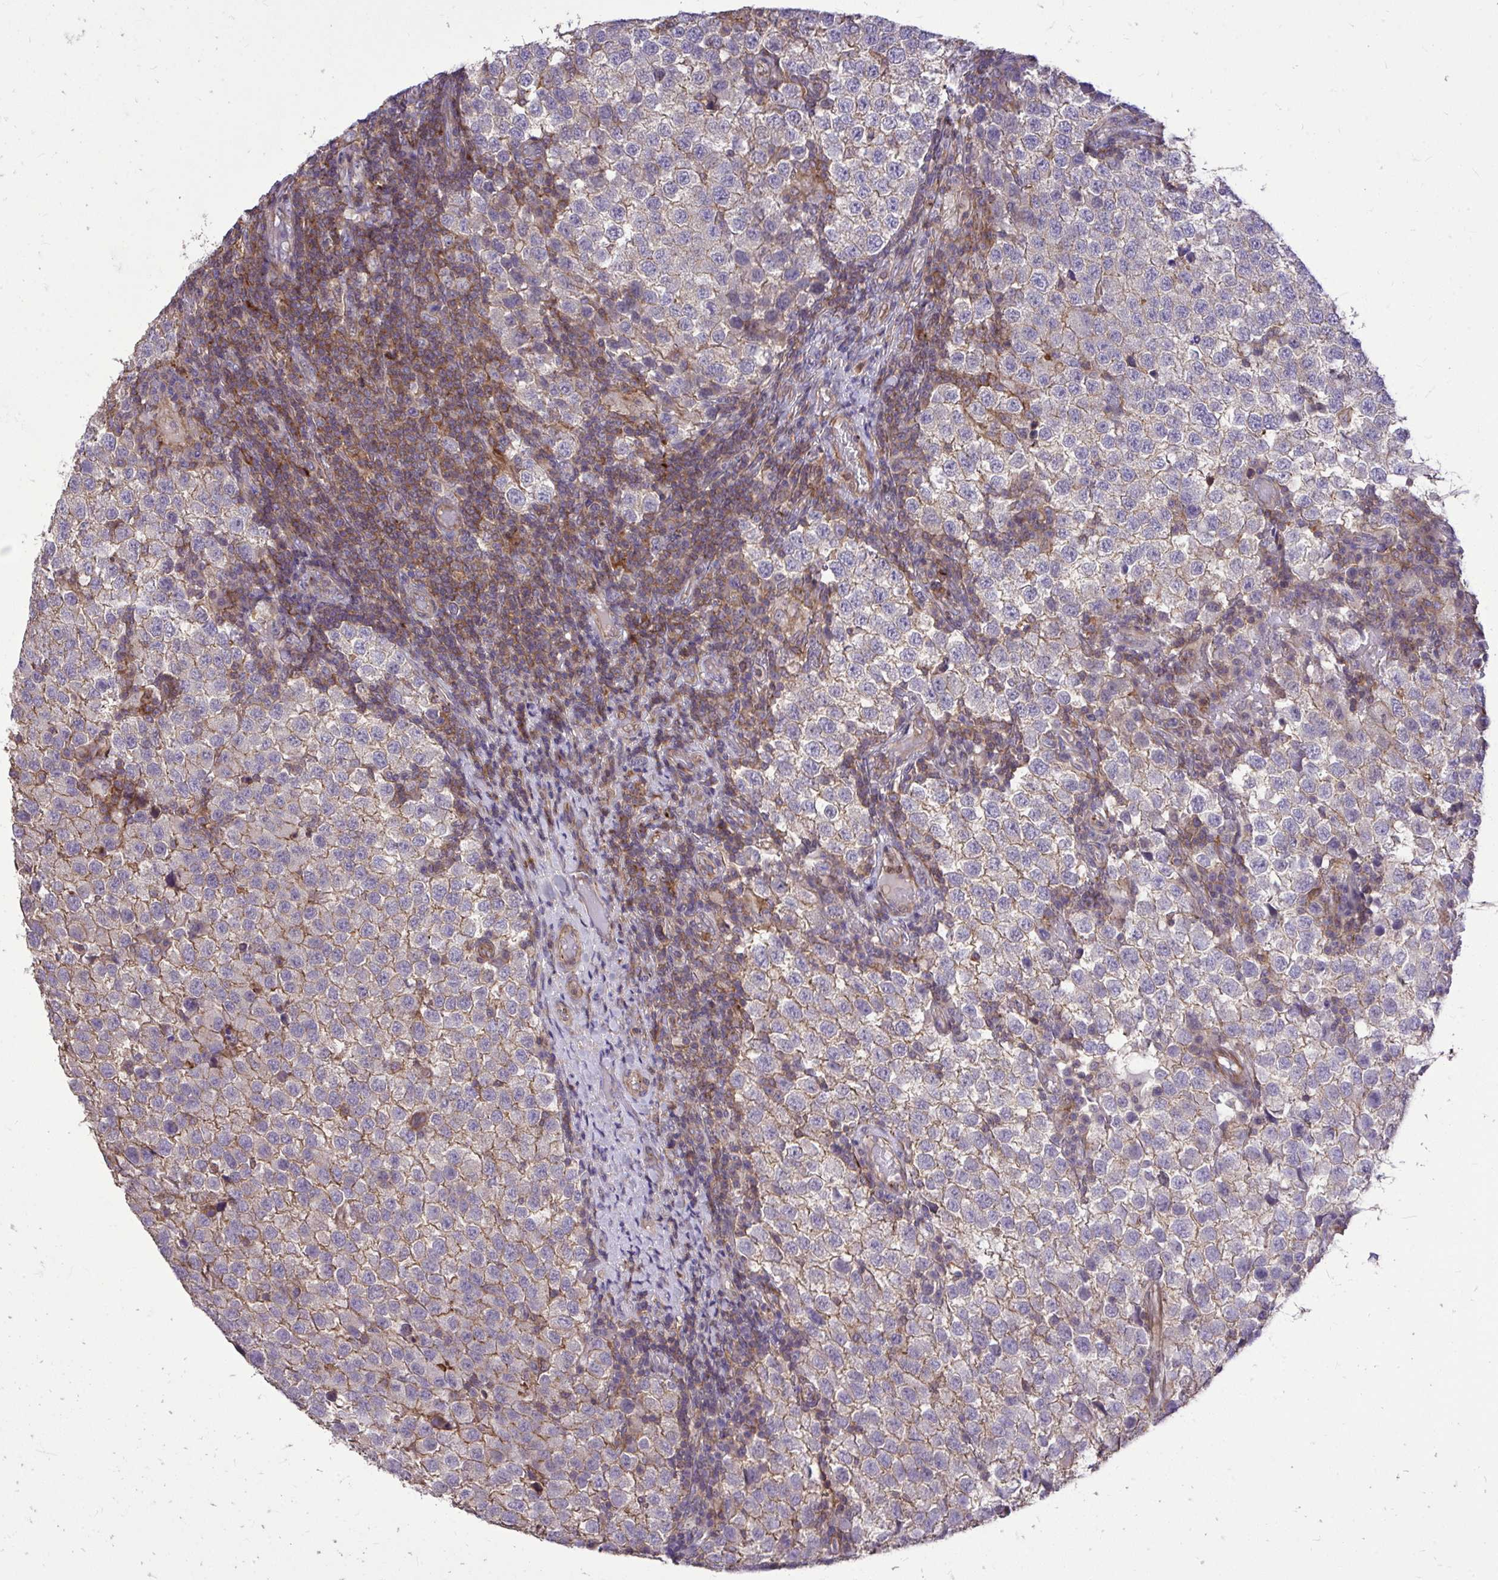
{"staining": {"intensity": "moderate", "quantity": "<25%", "location": "cytoplasmic/membranous"}, "tissue": "testis cancer", "cell_type": "Tumor cells", "image_type": "cancer", "snomed": [{"axis": "morphology", "description": "Seminoma, NOS"}, {"axis": "topography", "description": "Testis"}], "caption": "Human testis cancer (seminoma) stained for a protein (brown) shows moderate cytoplasmic/membranous positive positivity in about <25% of tumor cells.", "gene": "IGFL2", "patient": {"sex": "male", "age": 34}}